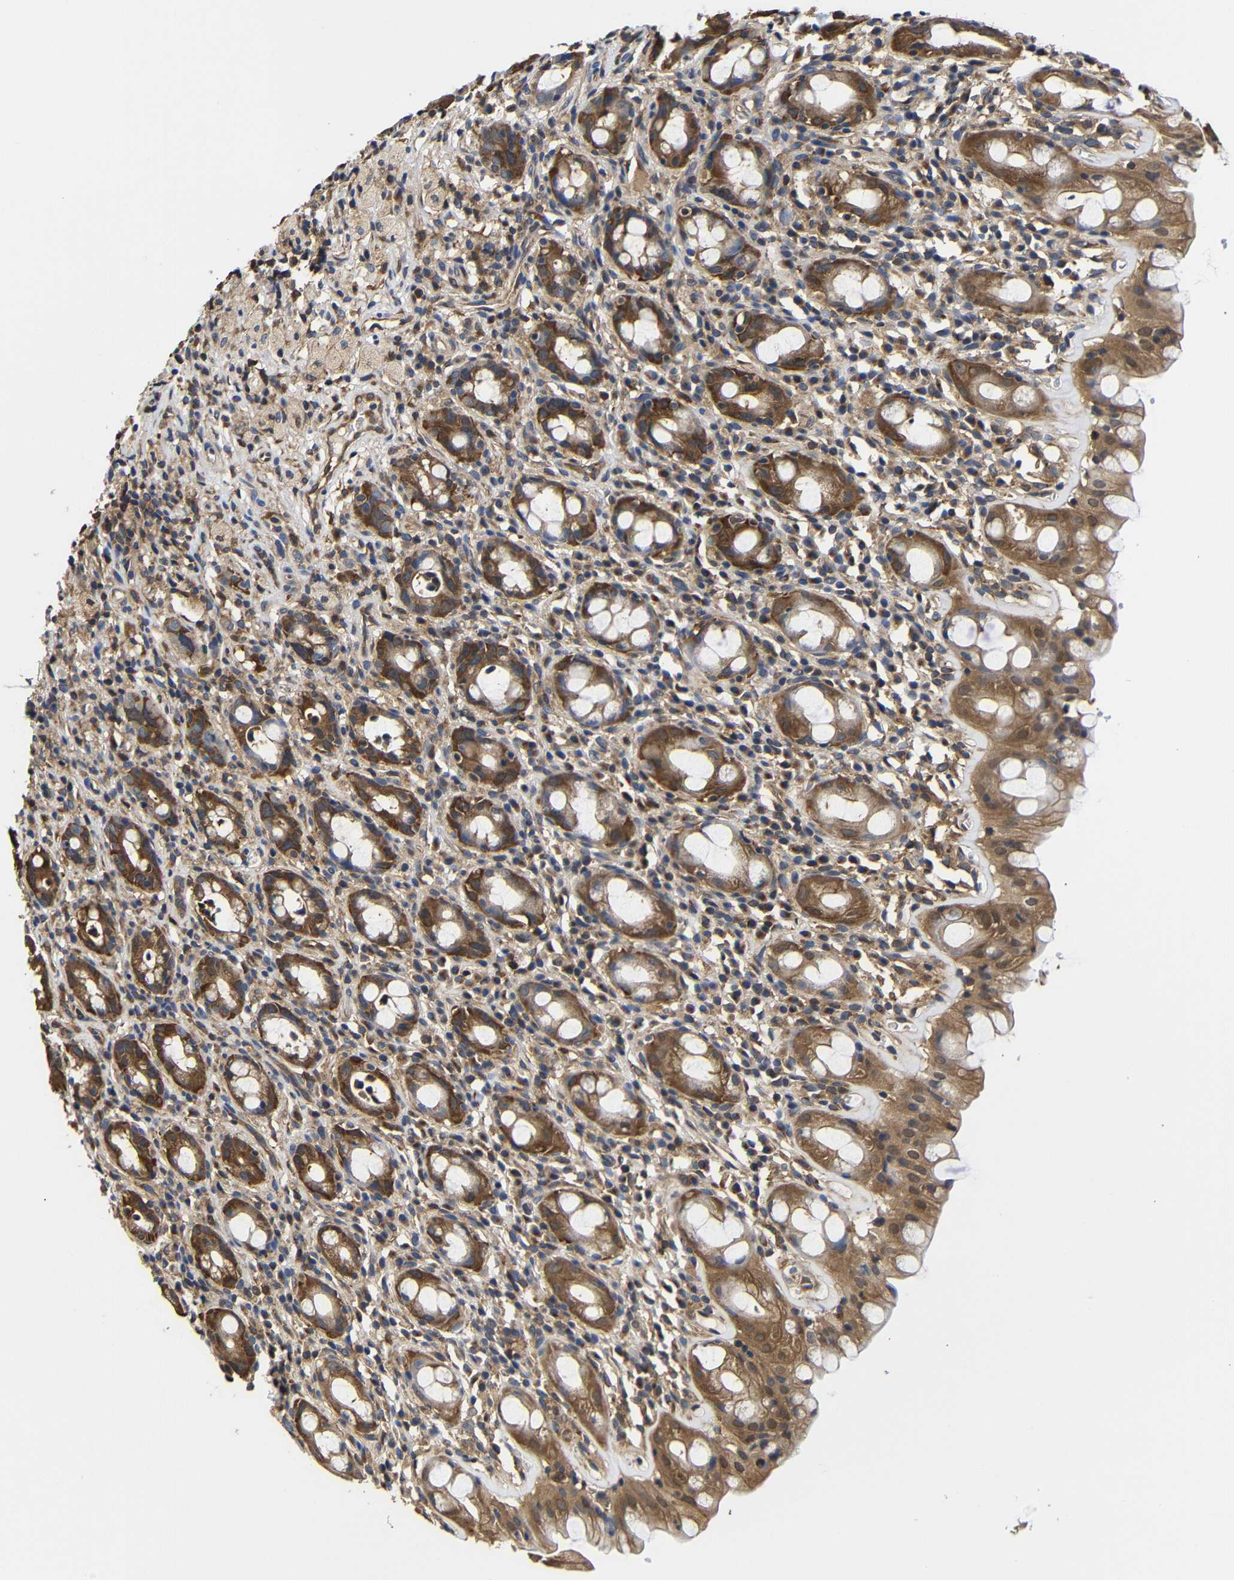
{"staining": {"intensity": "moderate", "quantity": ">75%", "location": "cytoplasmic/membranous"}, "tissue": "rectum", "cell_type": "Glandular cells", "image_type": "normal", "snomed": [{"axis": "morphology", "description": "Normal tissue, NOS"}, {"axis": "topography", "description": "Rectum"}], "caption": "Approximately >75% of glandular cells in unremarkable human rectum display moderate cytoplasmic/membranous protein expression as visualized by brown immunohistochemical staining.", "gene": "LRRCC1", "patient": {"sex": "male", "age": 44}}